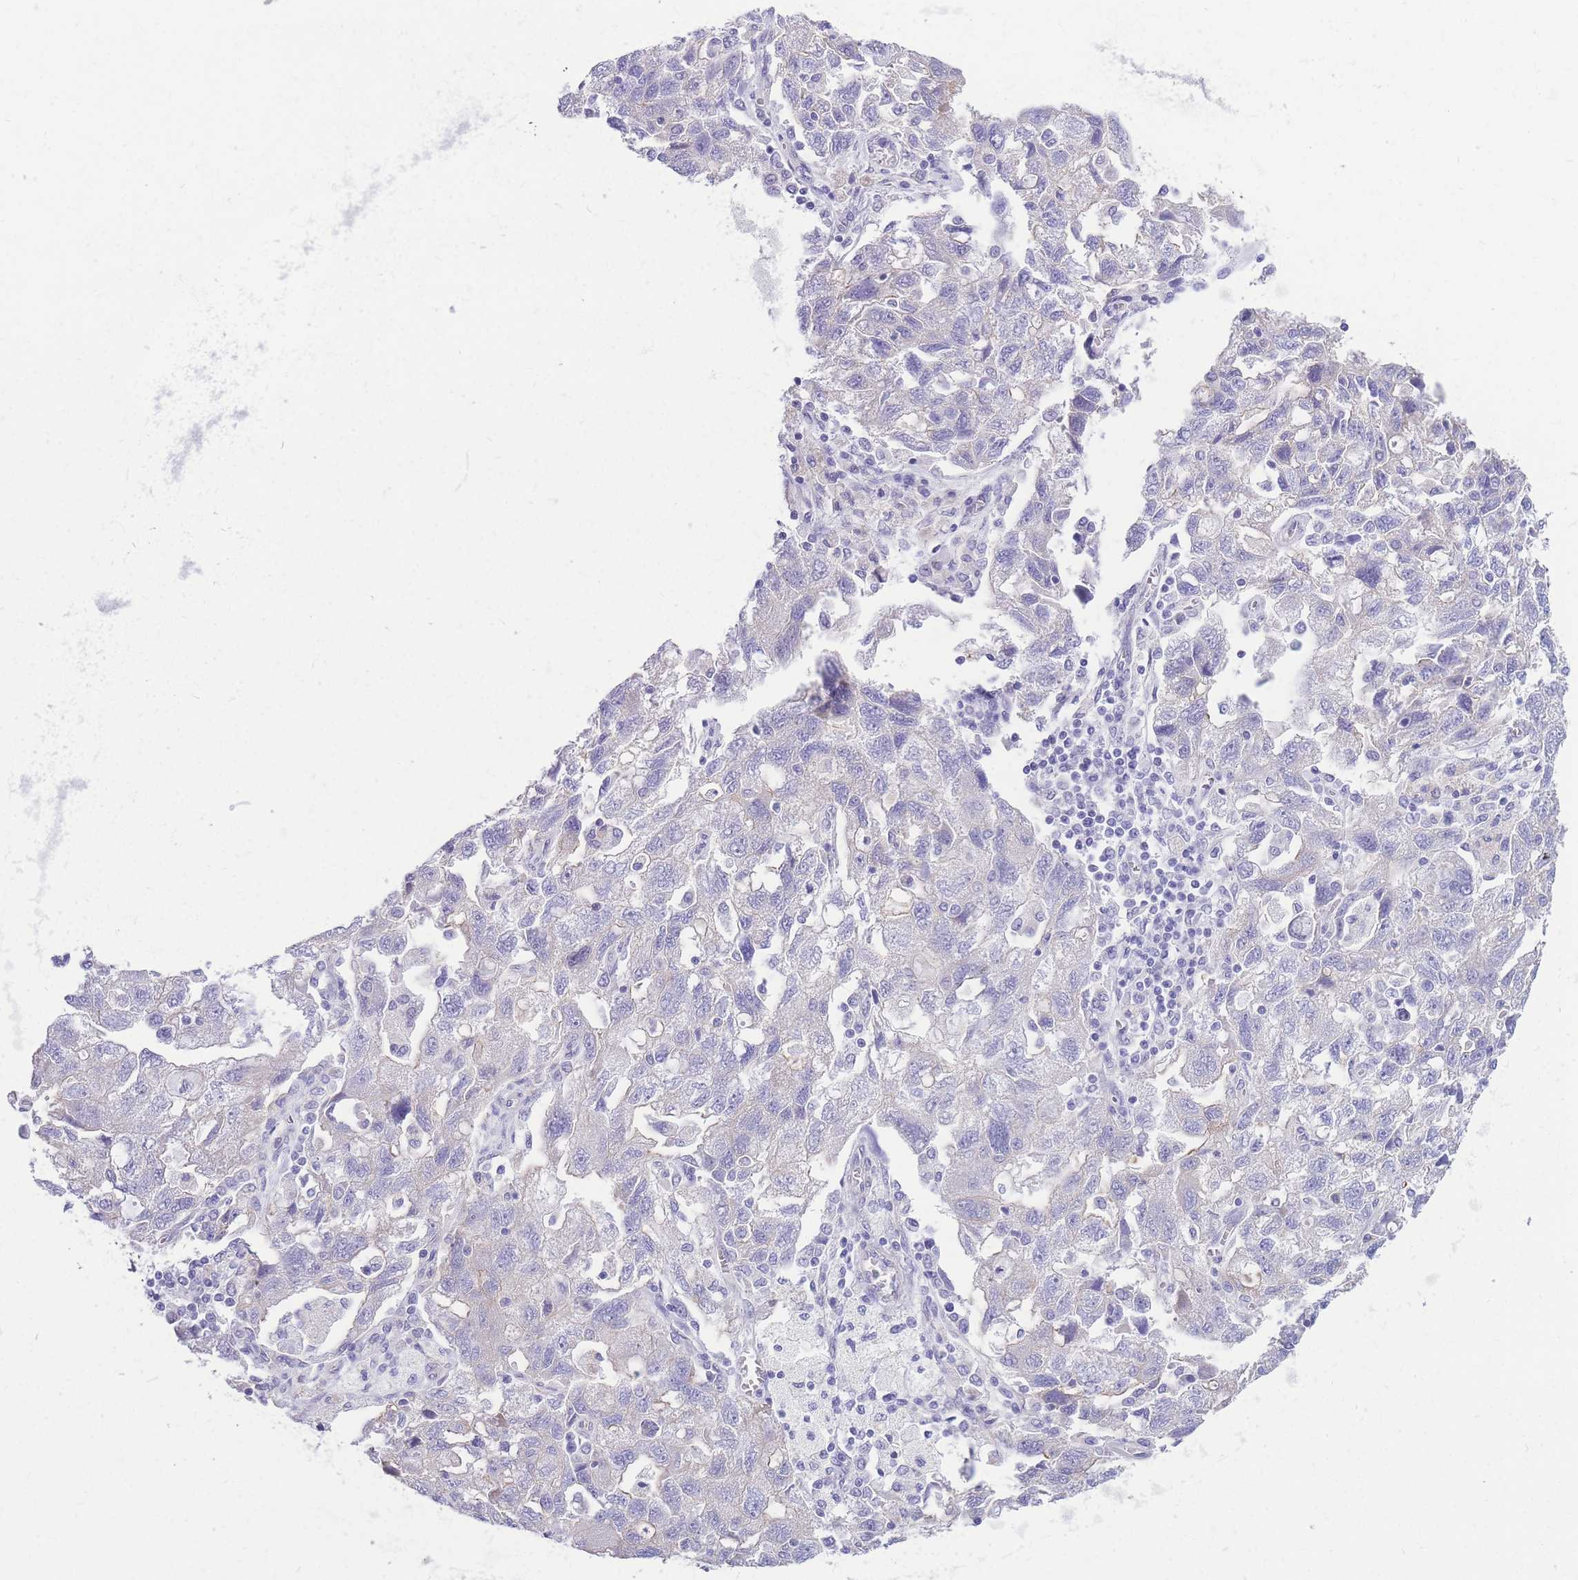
{"staining": {"intensity": "negative", "quantity": "none", "location": "none"}, "tissue": "ovarian cancer", "cell_type": "Tumor cells", "image_type": "cancer", "snomed": [{"axis": "morphology", "description": "Carcinoma, NOS"}, {"axis": "morphology", "description": "Cystadenocarcinoma, serous, NOS"}, {"axis": "topography", "description": "Ovary"}], "caption": "A photomicrograph of carcinoma (ovarian) stained for a protein displays no brown staining in tumor cells.", "gene": "ZNF311", "patient": {"sex": "female", "age": 69}}